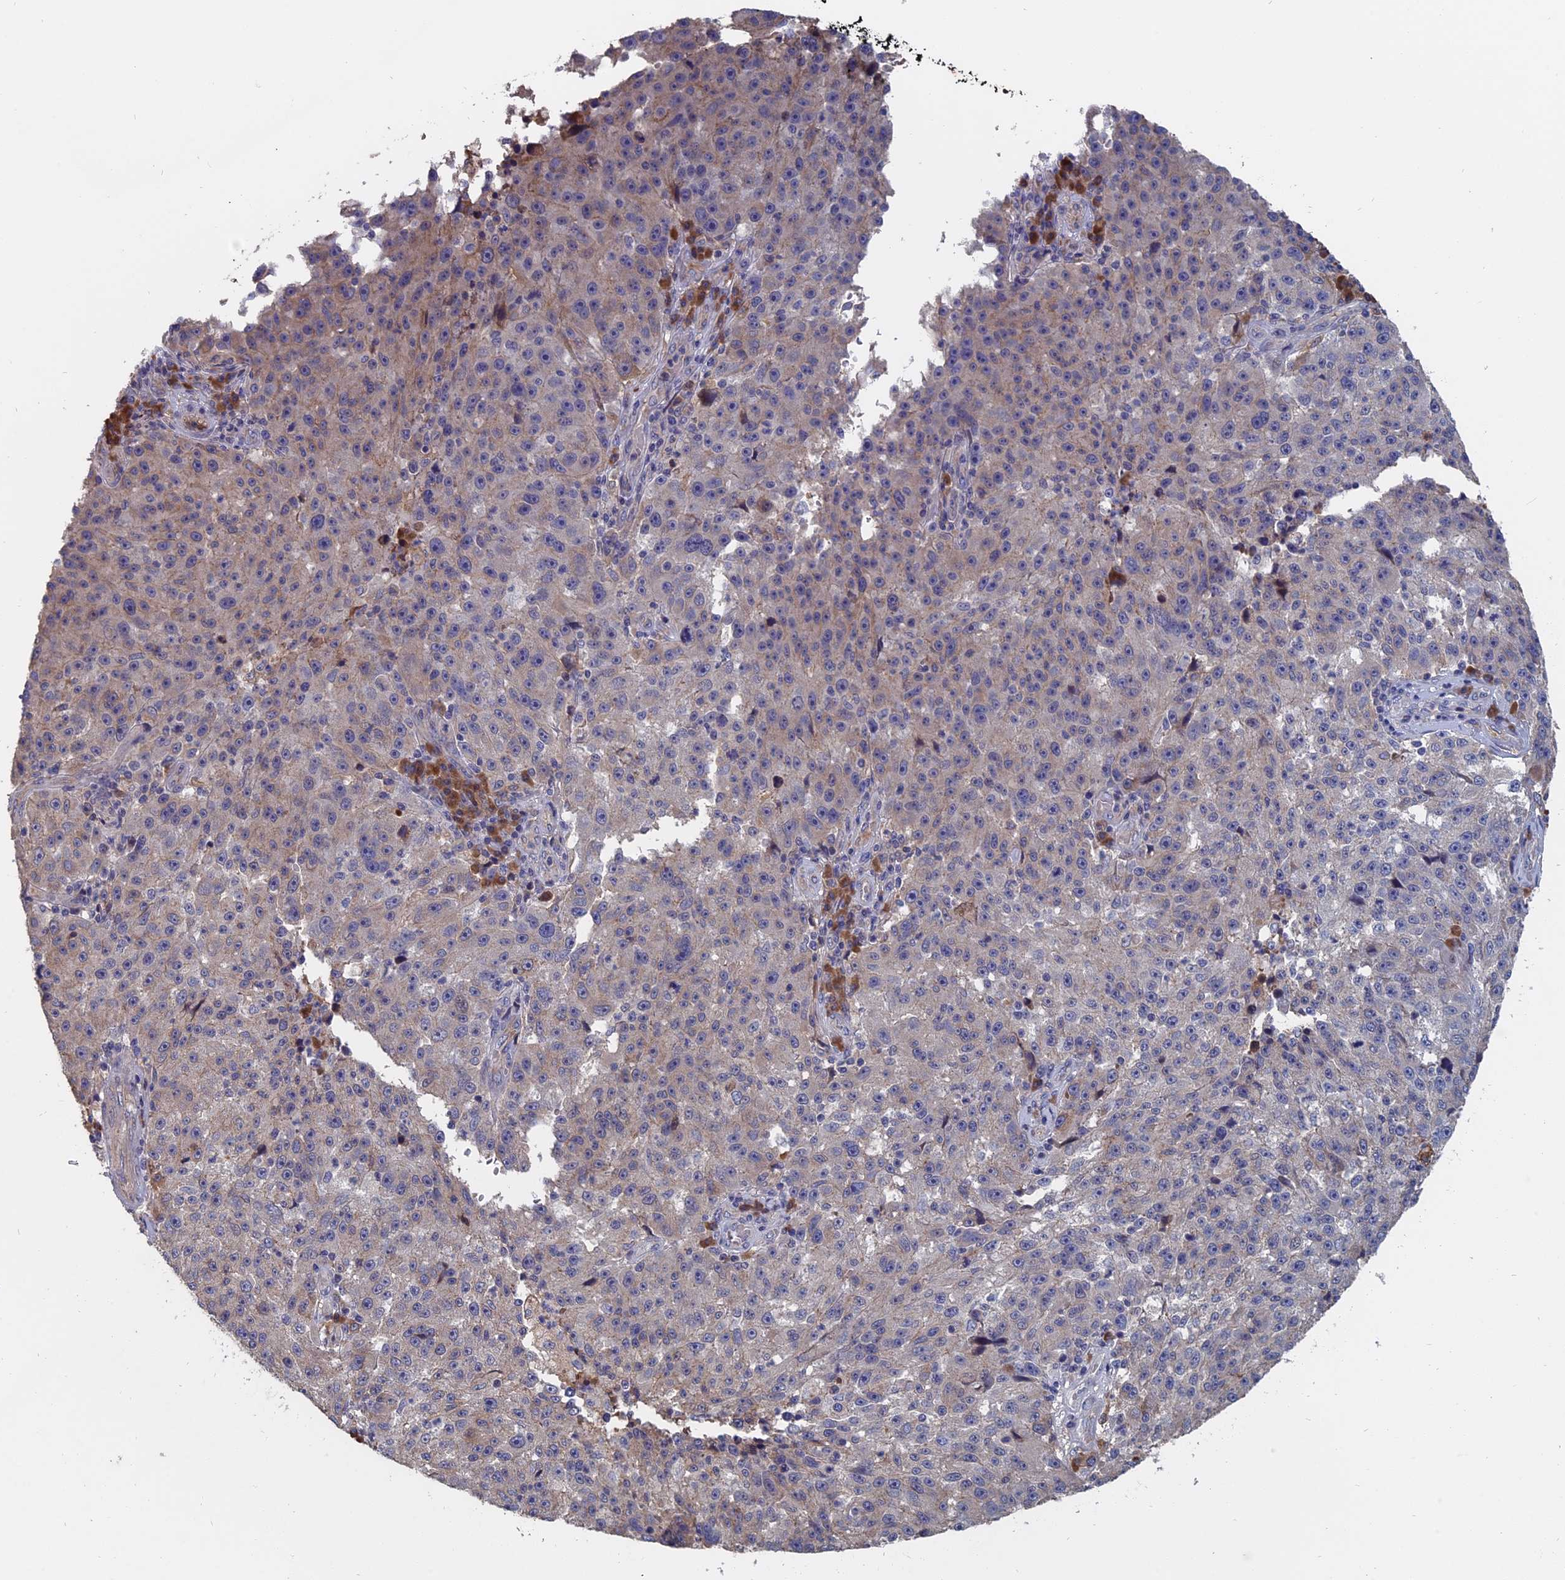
{"staining": {"intensity": "weak", "quantity": "<25%", "location": "cytoplasmic/membranous"}, "tissue": "melanoma", "cell_type": "Tumor cells", "image_type": "cancer", "snomed": [{"axis": "morphology", "description": "Malignant melanoma, NOS"}, {"axis": "topography", "description": "Skin"}], "caption": "This is an immunohistochemistry micrograph of human malignant melanoma. There is no staining in tumor cells.", "gene": "SLC33A1", "patient": {"sex": "male", "age": 53}}